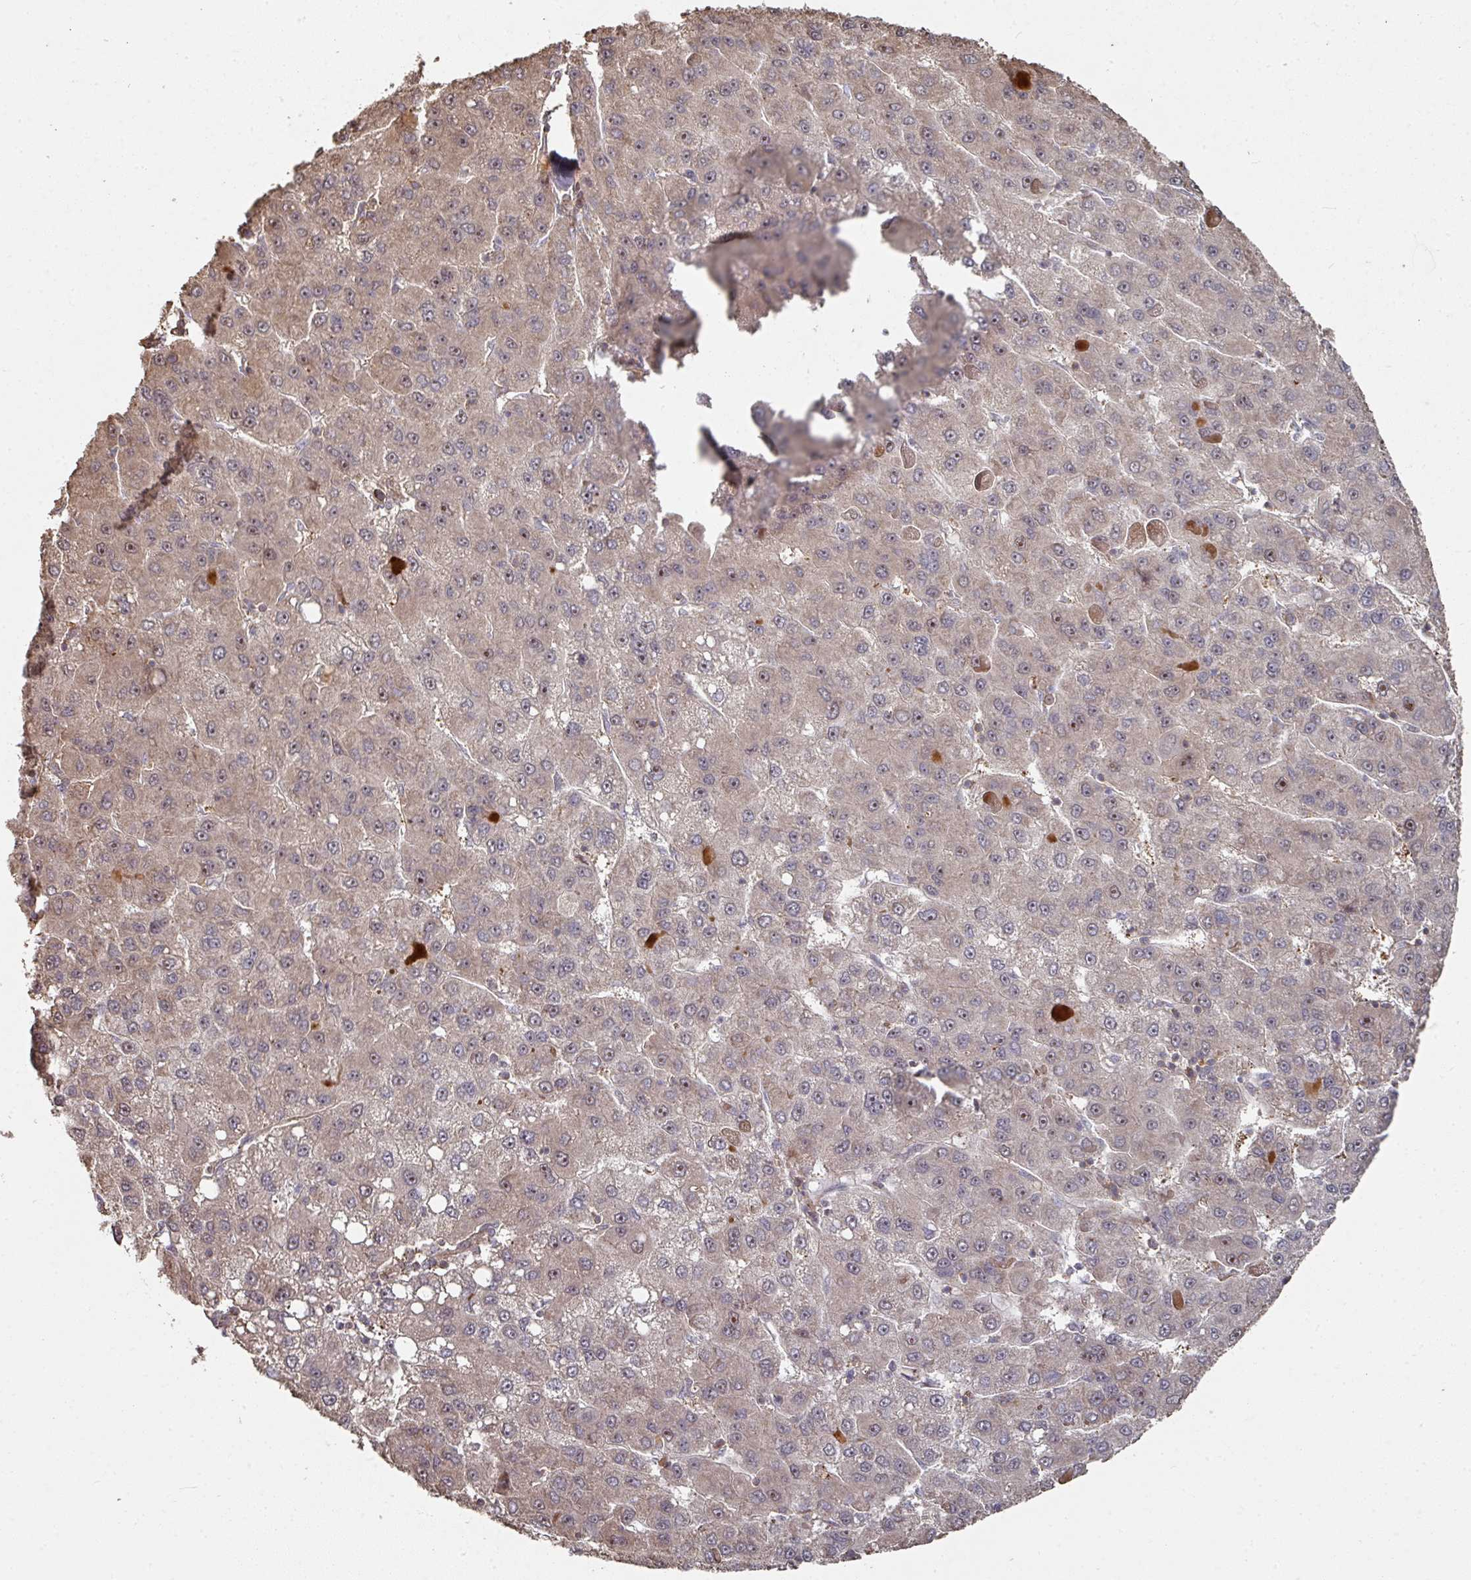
{"staining": {"intensity": "weak", "quantity": "25%-75%", "location": "cytoplasmic/membranous,nuclear"}, "tissue": "liver cancer", "cell_type": "Tumor cells", "image_type": "cancer", "snomed": [{"axis": "morphology", "description": "Carcinoma, Hepatocellular, NOS"}, {"axis": "topography", "description": "Liver"}], "caption": "An immunohistochemistry (IHC) image of tumor tissue is shown. Protein staining in brown shows weak cytoplasmic/membranous and nuclear positivity in liver cancer (hepatocellular carcinoma) within tumor cells.", "gene": "CA7", "patient": {"sex": "female", "age": 82}}